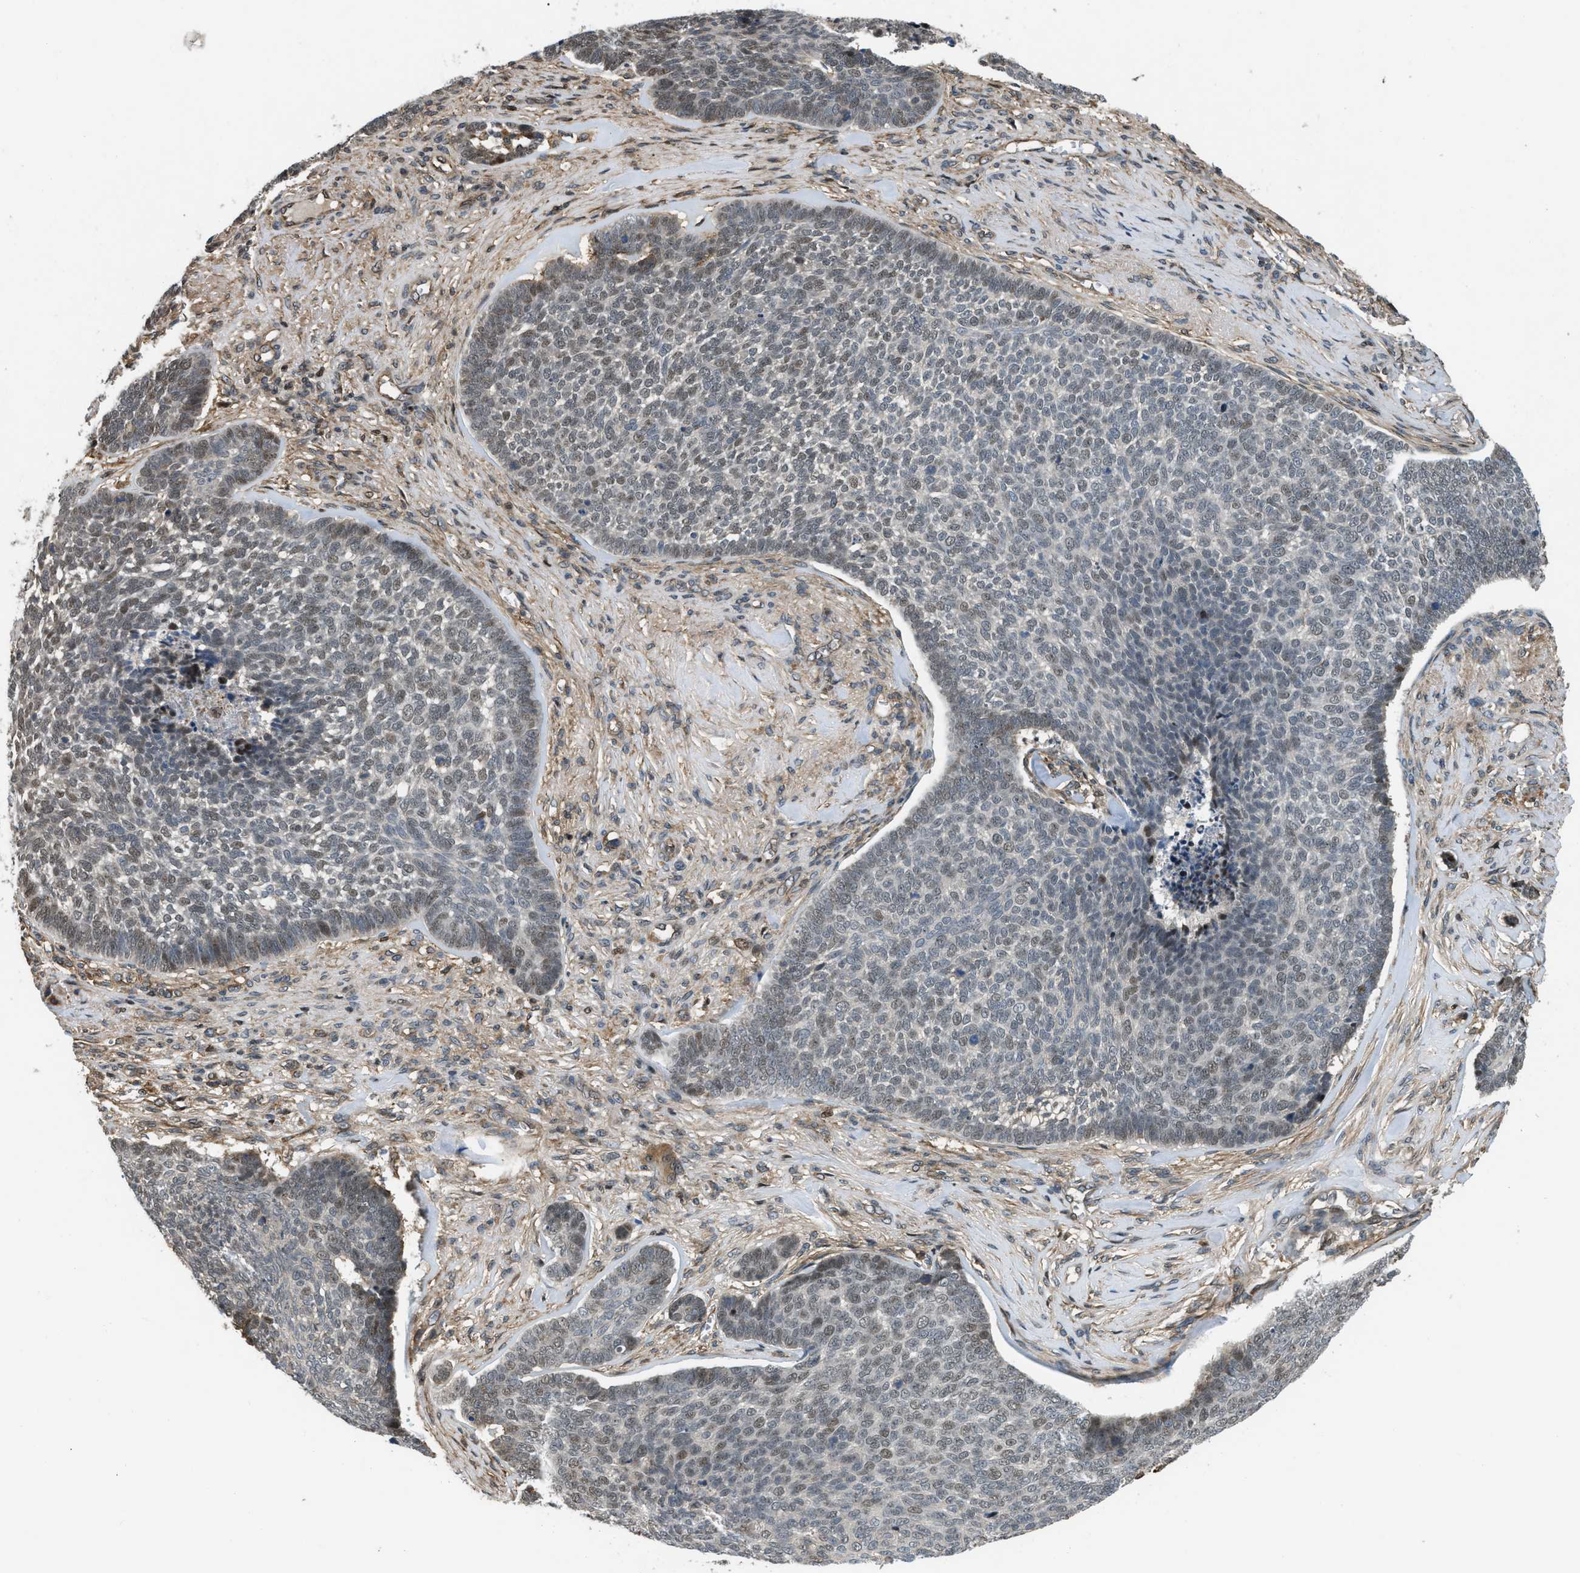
{"staining": {"intensity": "weak", "quantity": "25%-75%", "location": "nuclear"}, "tissue": "skin cancer", "cell_type": "Tumor cells", "image_type": "cancer", "snomed": [{"axis": "morphology", "description": "Basal cell carcinoma"}, {"axis": "topography", "description": "Skin"}], "caption": "A brown stain highlights weak nuclear positivity of a protein in human skin cancer (basal cell carcinoma) tumor cells. Ihc stains the protein in brown and the nuclei are stained blue.", "gene": "LTA4H", "patient": {"sex": "male", "age": 84}}